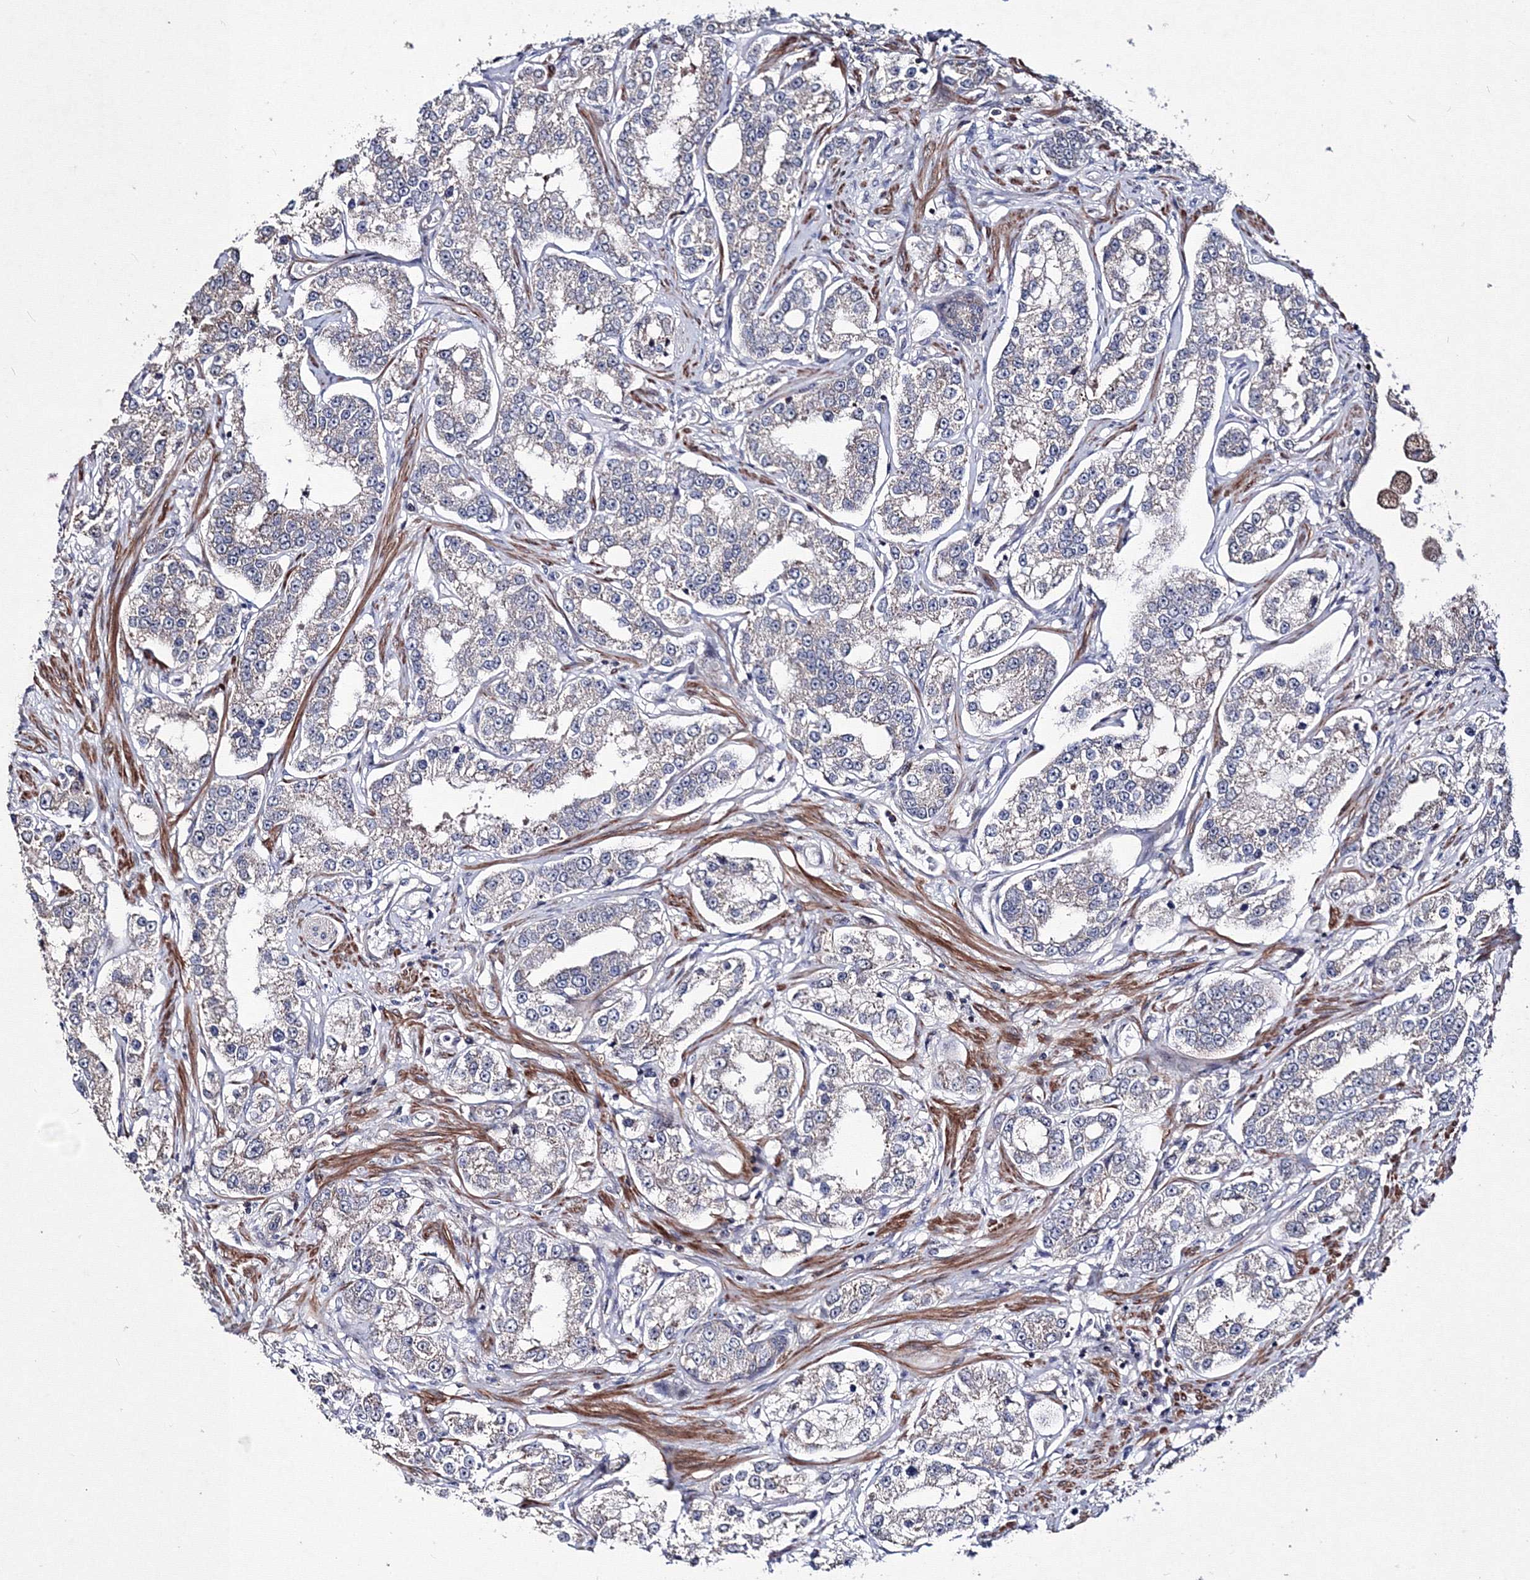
{"staining": {"intensity": "negative", "quantity": "none", "location": "none"}, "tissue": "prostate cancer", "cell_type": "Tumor cells", "image_type": "cancer", "snomed": [{"axis": "morphology", "description": "Normal tissue, NOS"}, {"axis": "morphology", "description": "Adenocarcinoma, High grade"}, {"axis": "topography", "description": "Prostate"}], "caption": "DAB (3,3'-diaminobenzidine) immunohistochemical staining of human prostate cancer (adenocarcinoma (high-grade)) displays no significant positivity in tumor cells.", "gene": "PPP2R2B", "patient": {"sex": "male", "age": 83}}